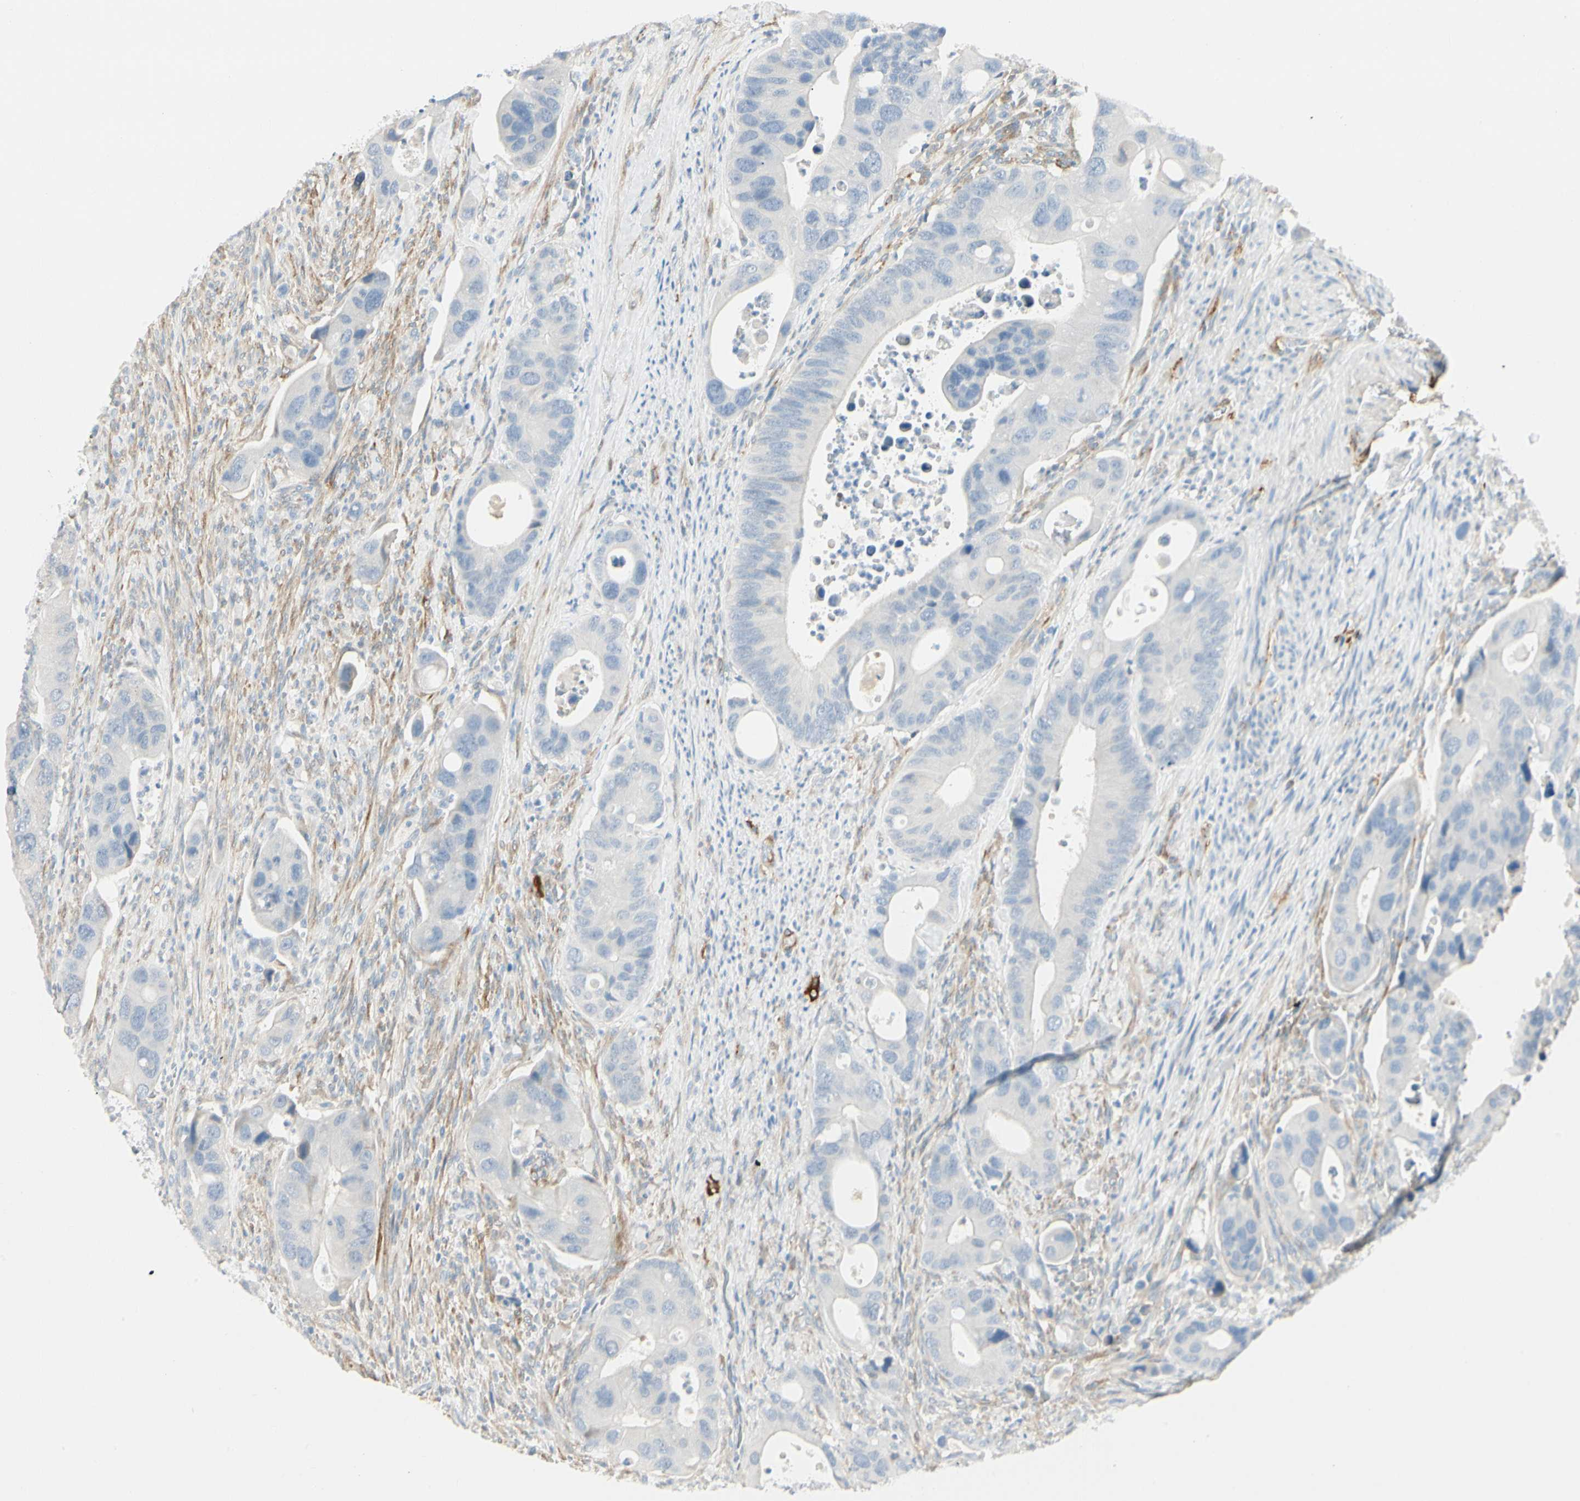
{"staining": {"intensity": "negative", "quantity": "none", "location": "none"}, "tissue": "colorectal cancer", "cell_type": "Tumor cells", "image_type": "cancer", "snomed": [{"axis": "morphology", "description": "Adenocarcinoma, NOS"}, {"axis": "topography", "description": "Rectum"}], "caption": "IHC of colorectal cancer displays no positivity in tumor cells.", "gene": "AMPH", "patient": {"sex": "female", "age": 57}}